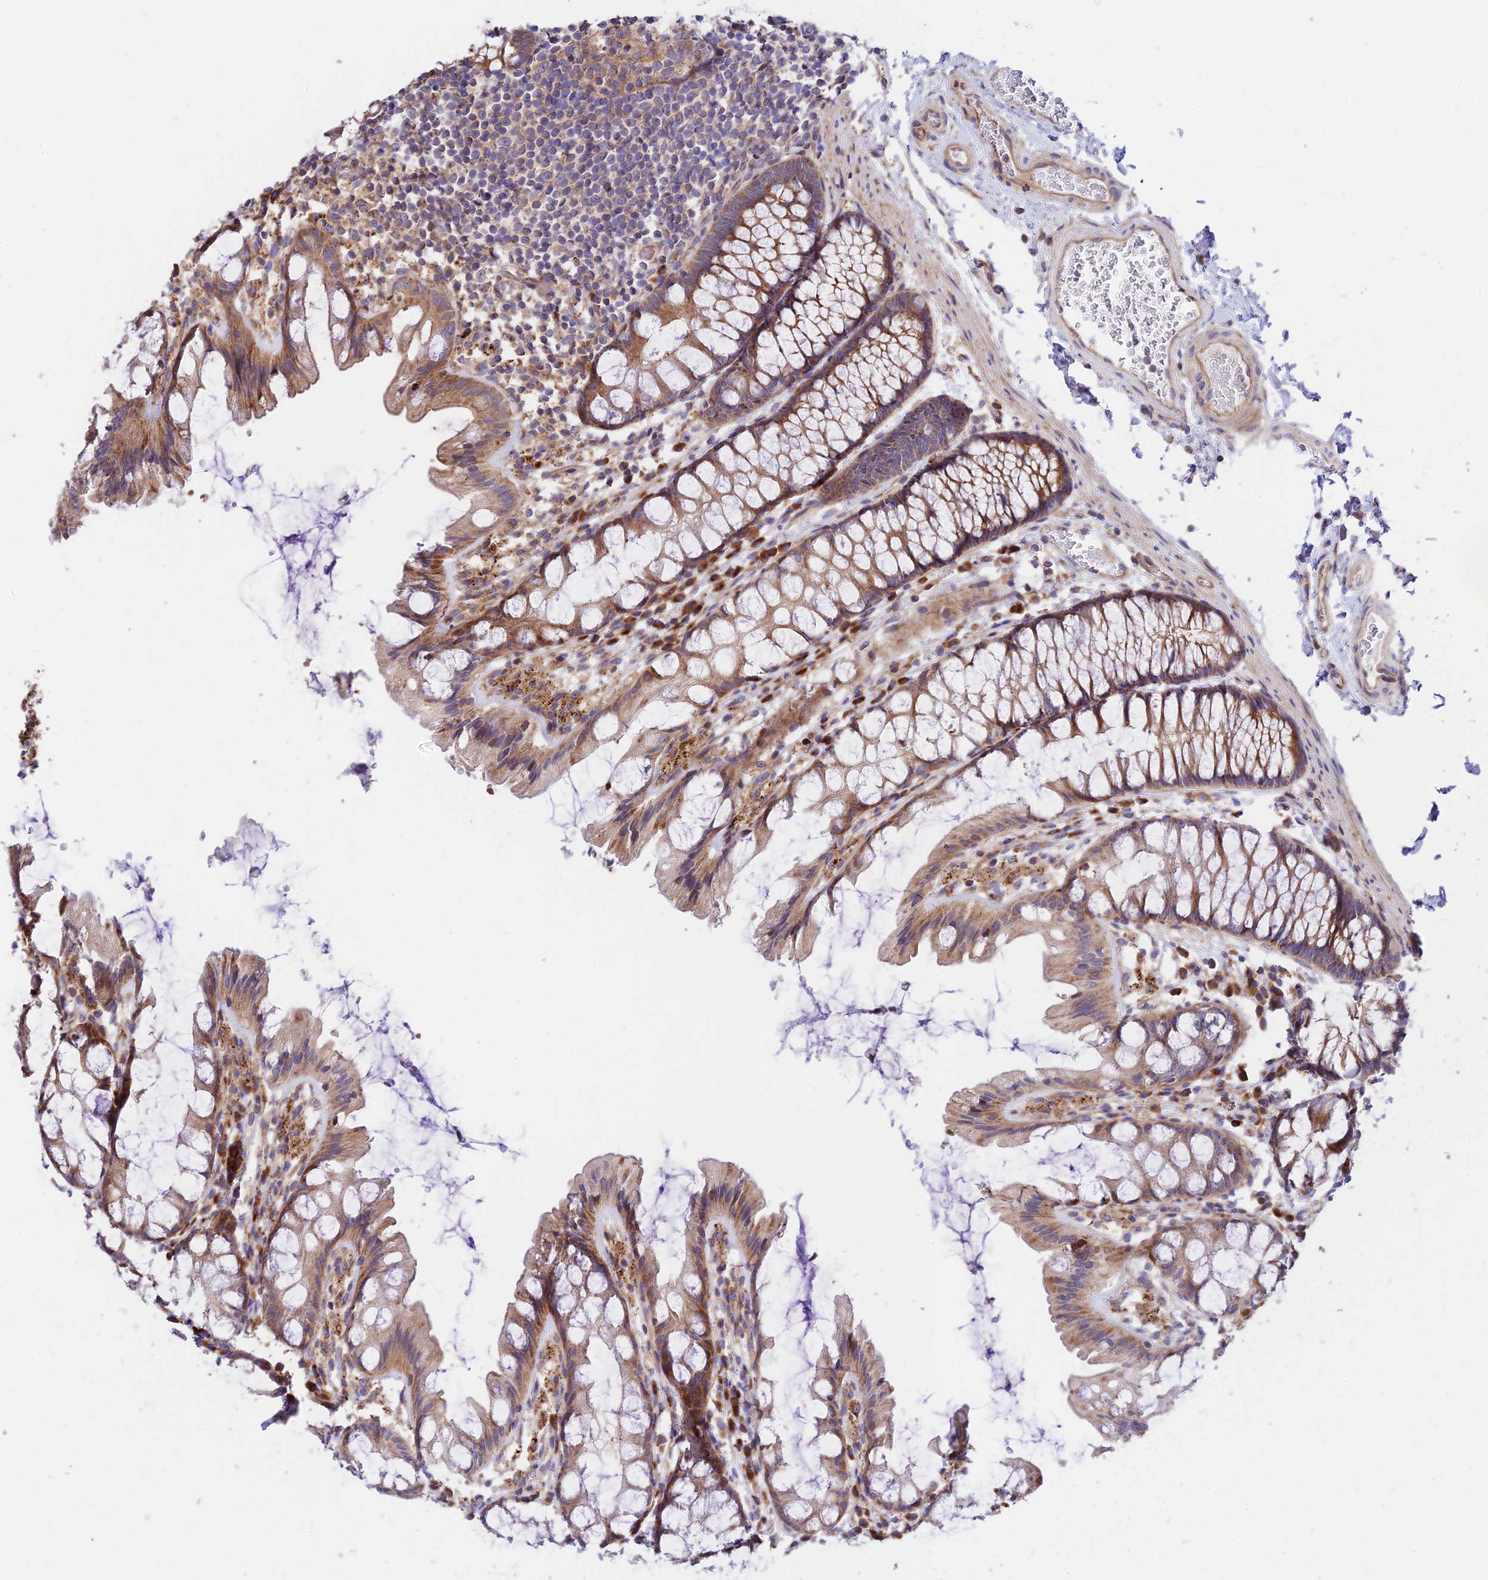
{"staining": {"intensity": "moderate", "quantity": ">75%", "location": "cytoplasmic/membranous"}, "tissue": "colon", "cell_type": "Endothelial cells", "image_type": "normal", "snomed": [{"axis": "morphology", "description": "Normal tissue, NOS"}, {"axis": "topography", "description": "Colon"}], "caption": "Immunohistochemical staining of benign colon demonstrates >75% levels of moderate cytoplasmic/membranous protein staining in about >75% of endothelial cells. (Stains: DAB (3,3'-diaminobenzidine) in brown, nuclei in blue, Microscopy: brightfield microscopy at high magnification).", "gene": "VPS13C", "patient": {"sex": "male", "age": 47}}